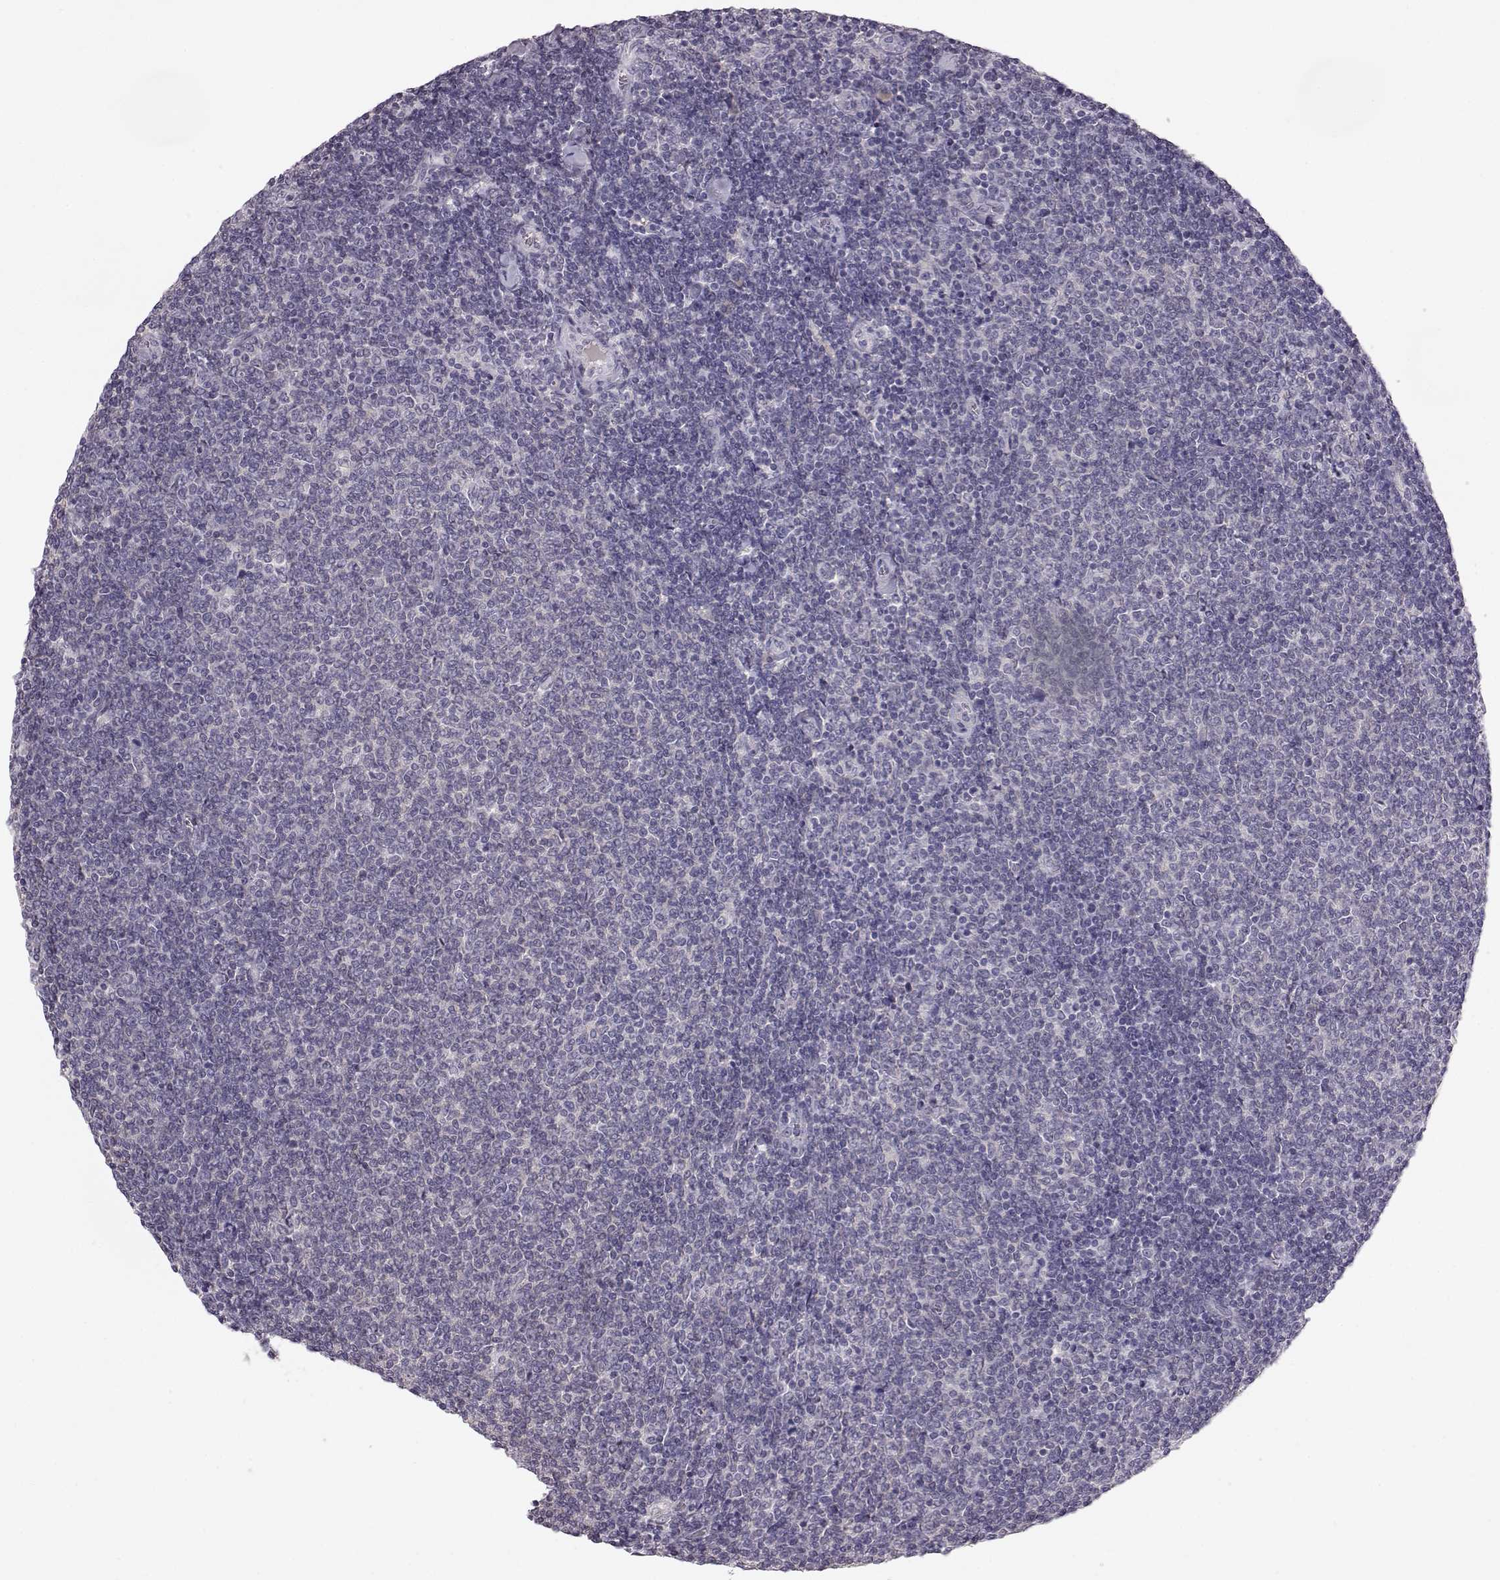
{"staining": {"intensity": "negative", "quantity": "none", "location": "none"}, "tissue": "lymphoma", "cell_type": "Tumor cells", "image_type": "cancer", "snomed": [{"axis": "morphology", "description": "Malignant lymphoma, non-Hodgkin's type, Low grade"}, {"axis": "topography", "description": "Lymph node"}], "caption": "Tumor cells show no significant expression in lymphoma. Nuclei are stained in blue.", "gene": "SPAG17", "patient": {"sex": "male", "age": 52}}